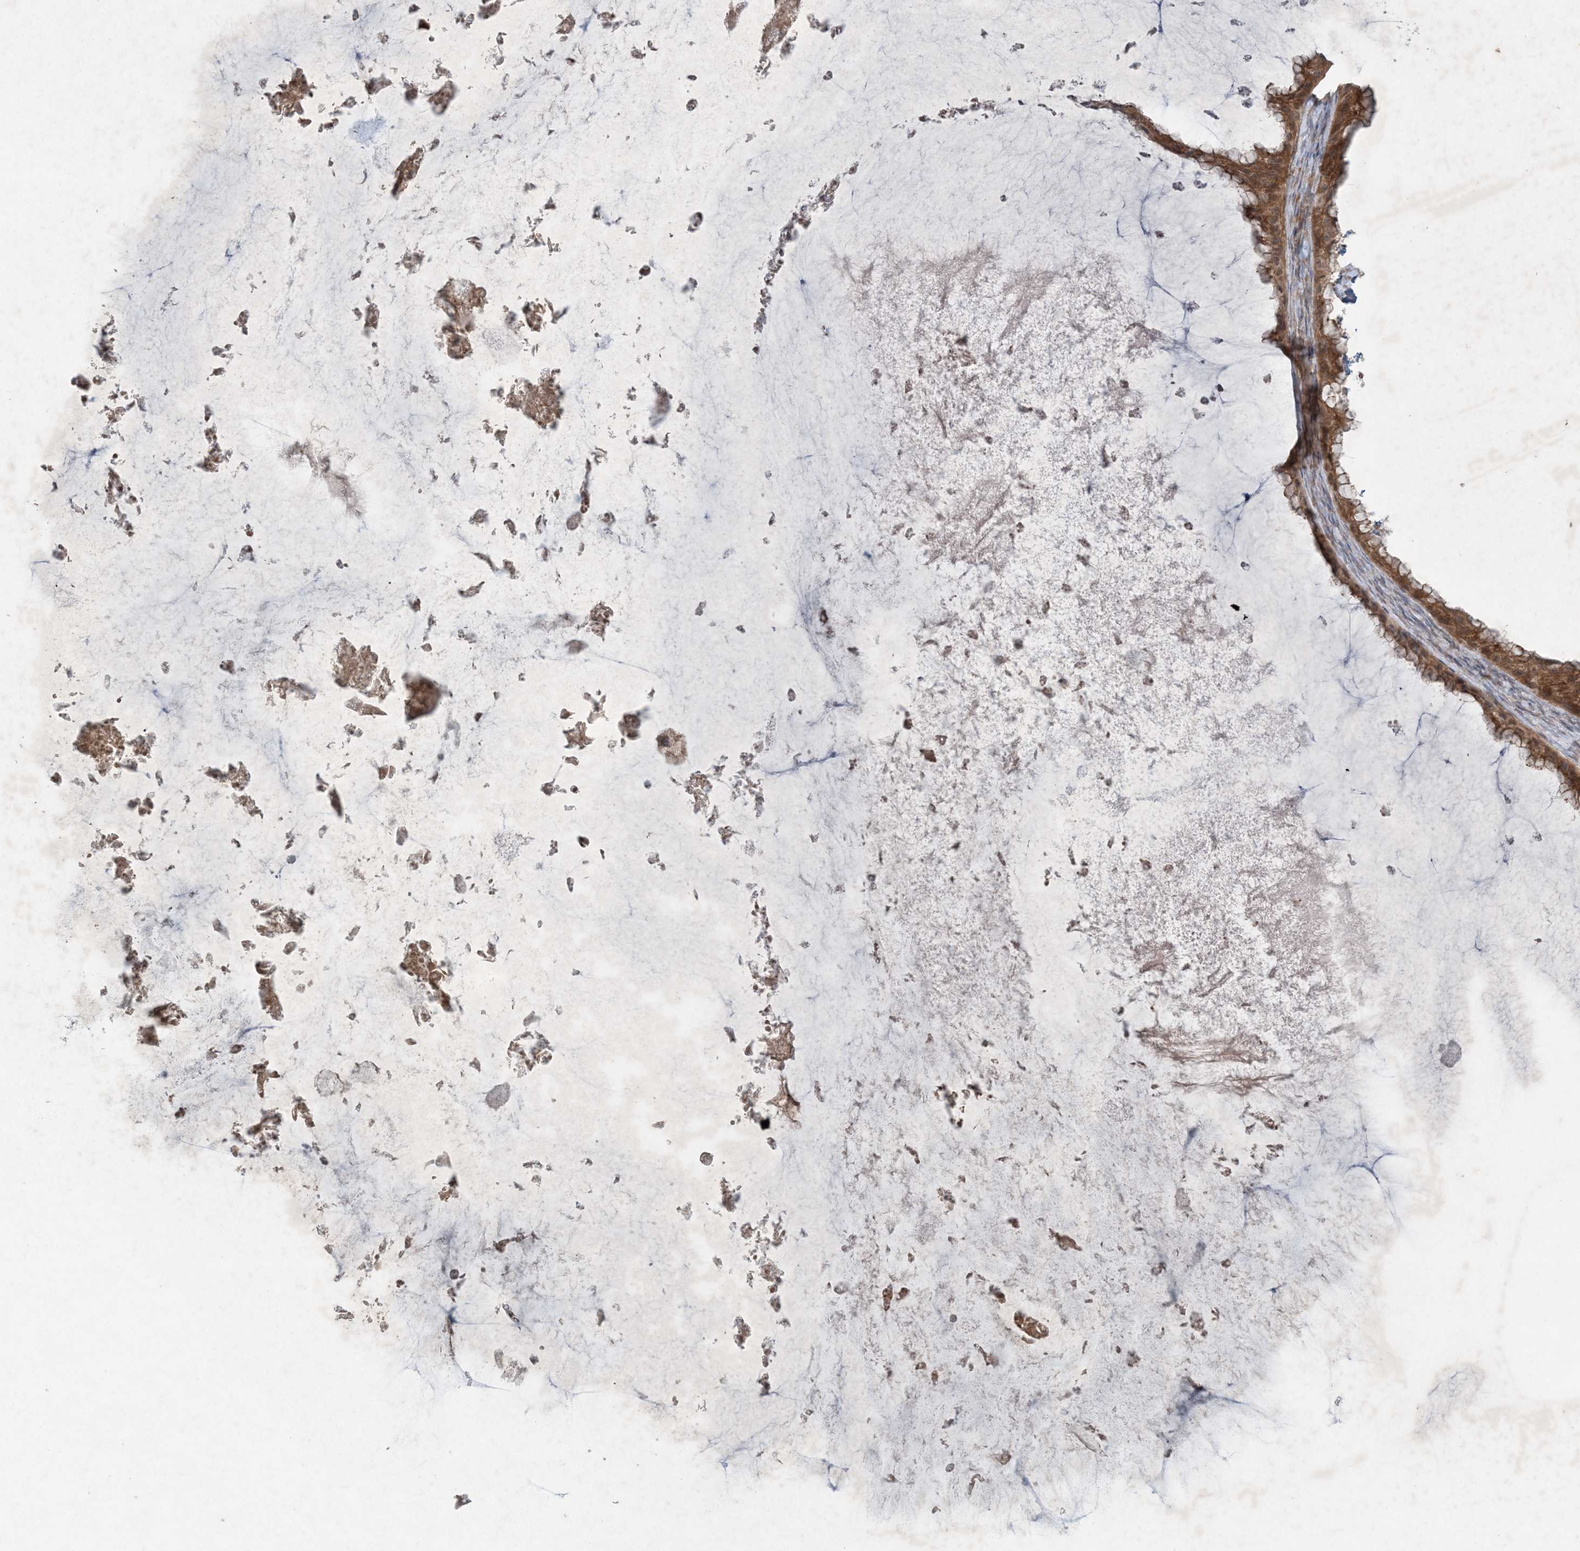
{"staining": {"intensity": "moderate", "quantity": ">75%", "location": "cytoplasmic/membranous,nuclear"}, "tissue": "ovarian cancer", "cell_type": "Tumor cells", "image_type": "cancer", "snomed": [{"axis": "morphology", "description": "Cystadenocarcinoma, mucinous, NOS"}, {"axis": "topography", "description": "Ovary"}], "caption": "Ovarian mucinous cystadenocarcinoma tissue displays moderate cytoplasmic/membranous and nuclear positivity in about >75% of tumor cells", "gene": "NRBP2", "patient": {"sex": "female", "age": 61}}